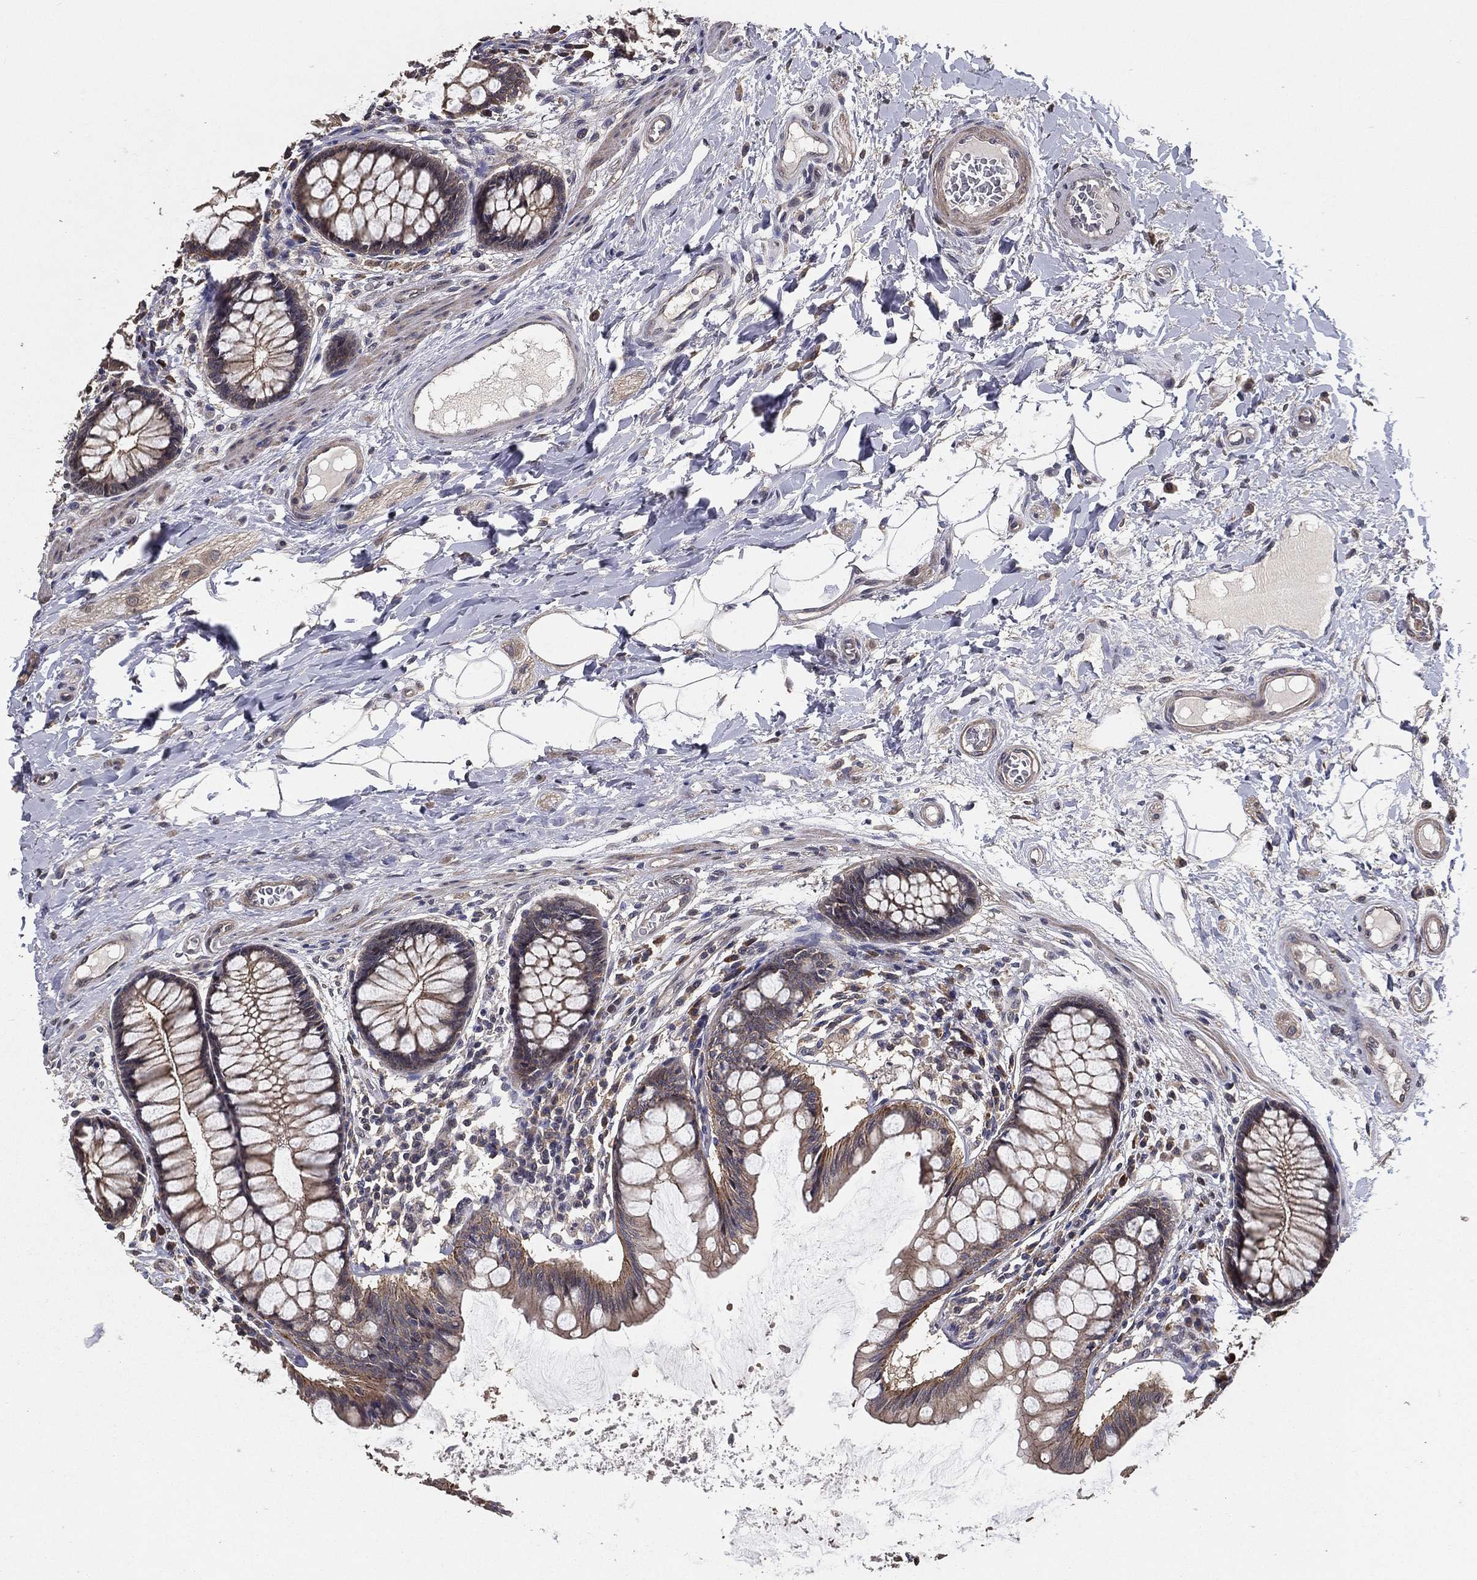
{"staining": {"intensity": "negative", "quantity": "none", "location": "none"}, "tissue": "colon", "cell_type": "Endothelial cells", "image_type": "normal", "snomed": [{"axis": "morphology", "description": "Normal tissue, NOS"}, {"axis": "topography", "description": "Colon"}], "caption": "The photomicrograph demonstrates no significant positivity in endothelial cells of colon. (Brightfield microscopy of DAB (3,3'-diaminobenzidine) immunohistochemistry (IHC) at high magnification).", "gene": "PCNT", "patient": {"sex": "female", "age": 65}}